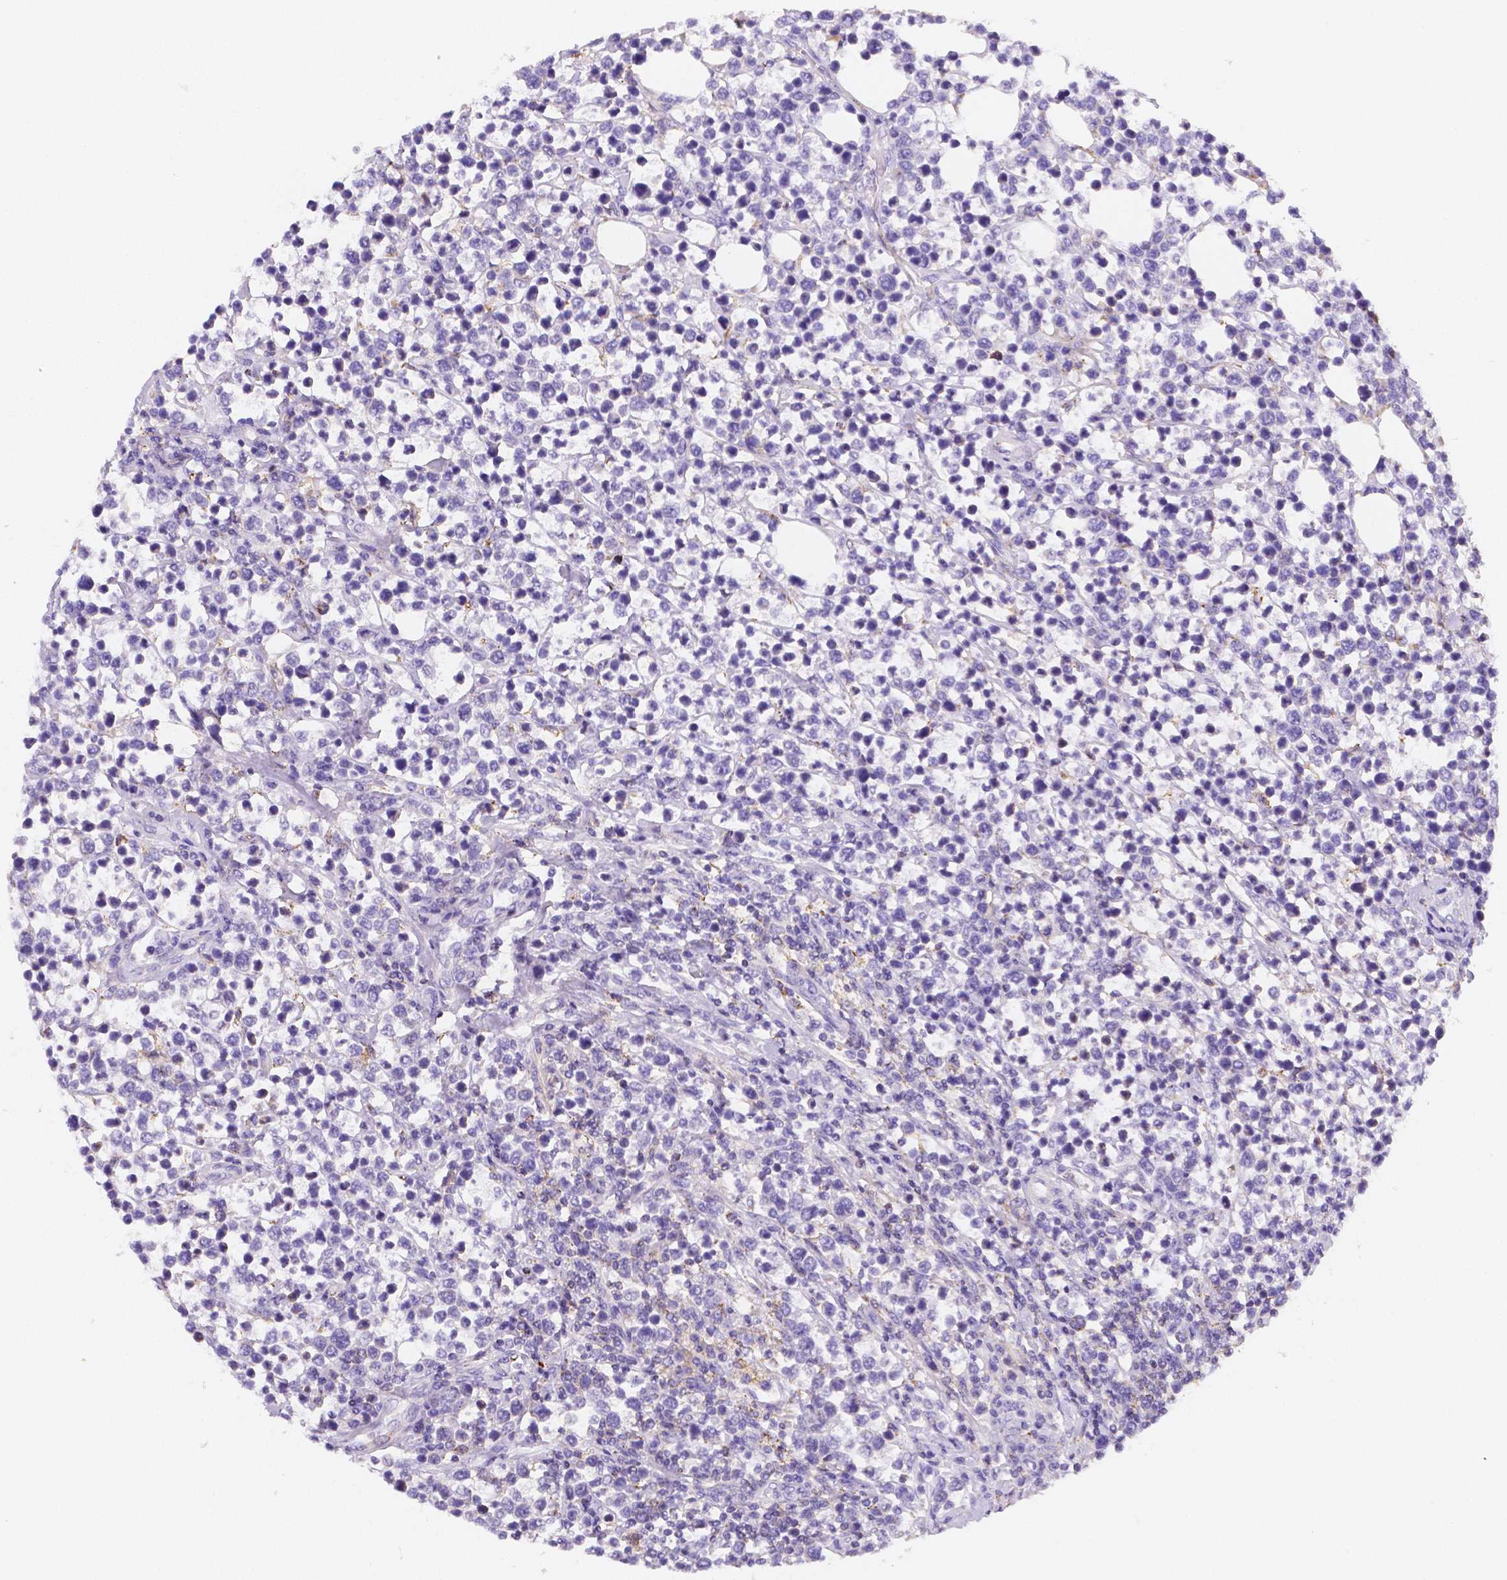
{"staining": {"intensity": "negative", "quantity": "none", "location": "none"}, "tissue": "lymphoma", "cell_type": "Tumor cells", "image_type": "cancer", "snomed": [{"axis": "morphology", "description": "Malignant lymphoma, non-Hodgkin's type, High grade"}, {"axis": "topography", "description": "Soft tissue"}], "caption": "Tumor cells are negative for brown protein staining in lymphoma.", "gene": "GABRD", "patient": {"sex": "female", "age": 56}}